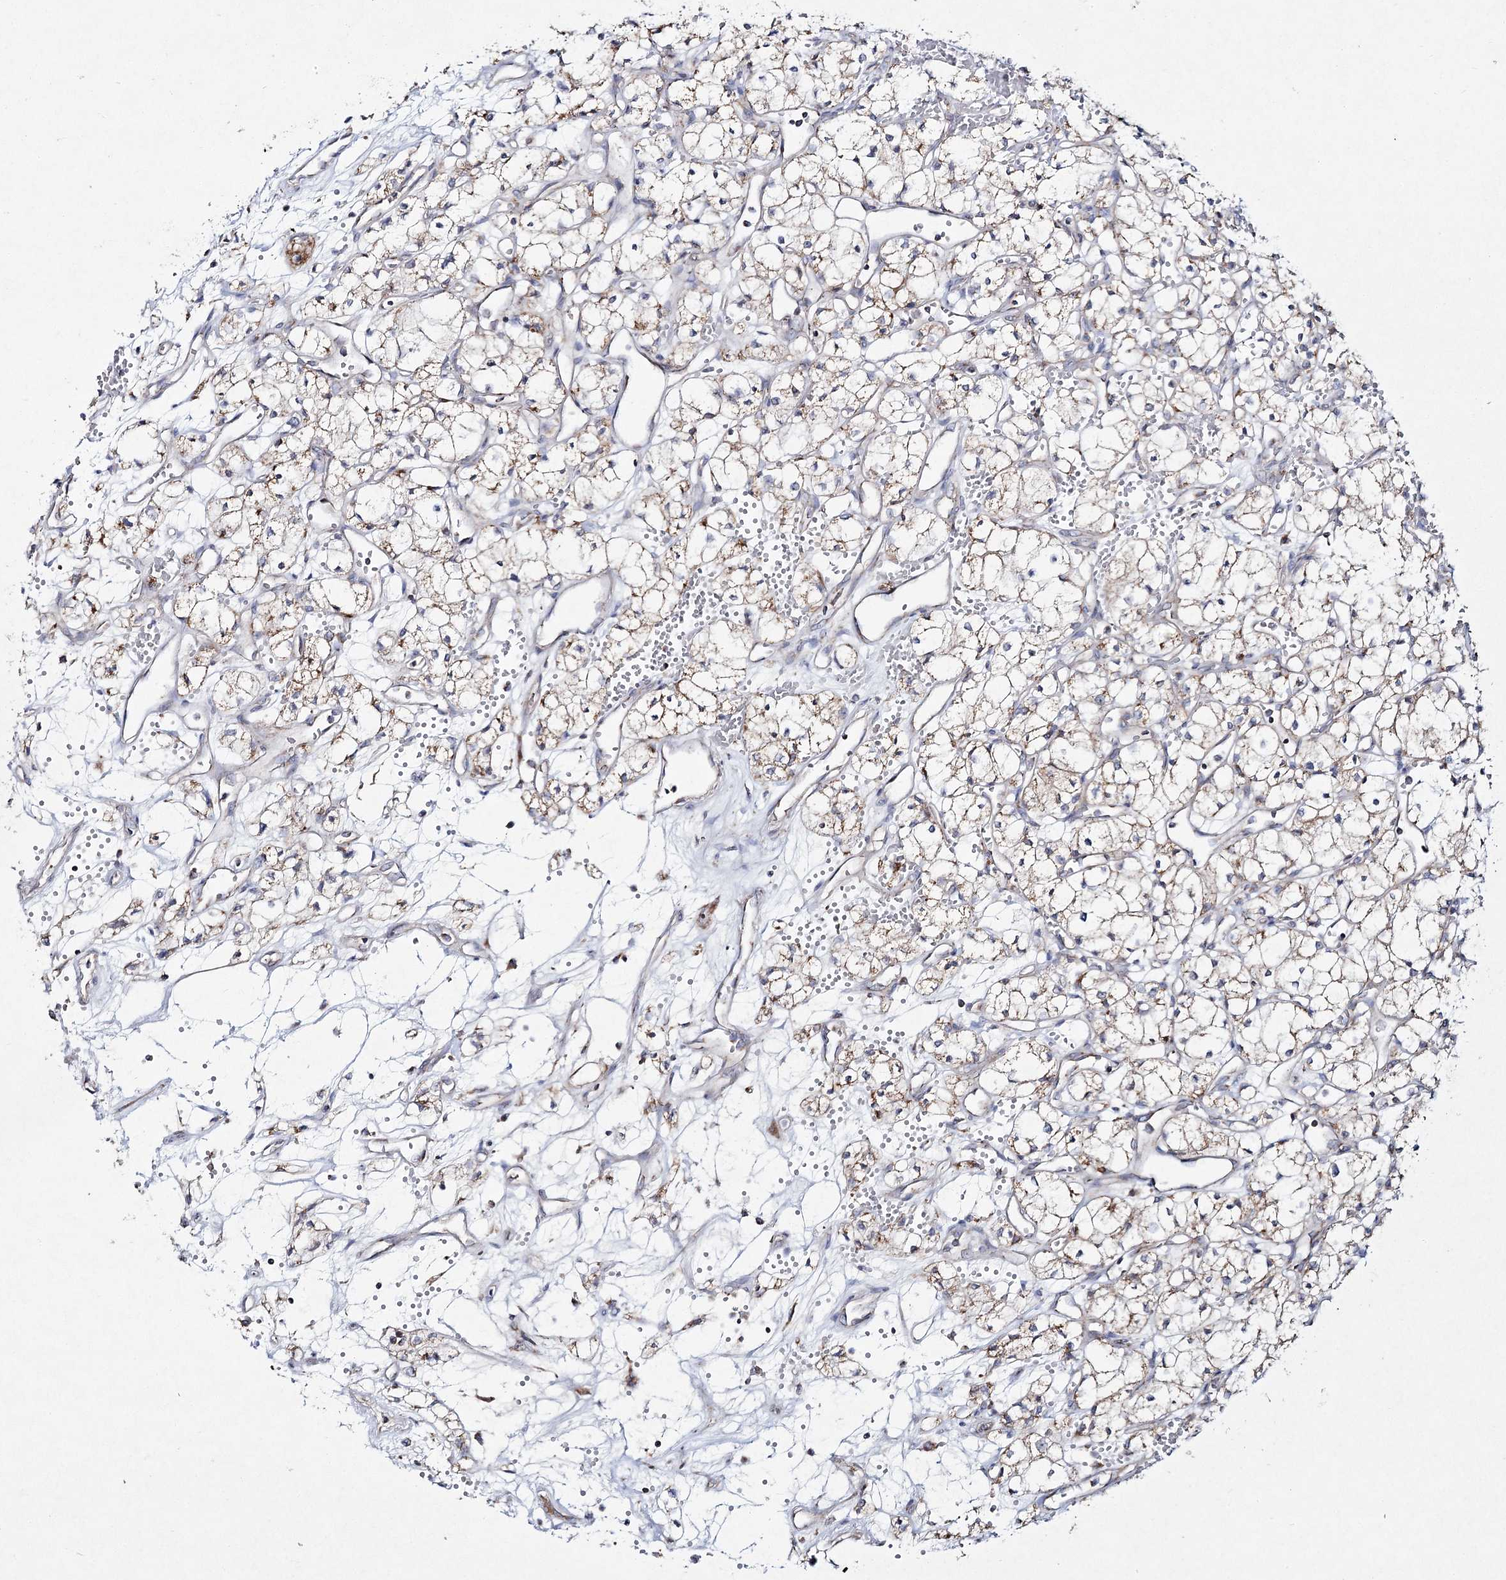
{"staining": {"intensity": "weak", "quantity": "25%-75%", "location": "cytoplasmic/membranous"}, "tissue": "renal cancer", "cell_type": "Tumor cells", "image_type": "cancer", "snomed": [{"axis": "morphology", "description": "Adenocarcinoma, NOS"}, {"axis": "topography", "description": "Kidney"}], "caption": "A low amount of weak cytoplasmic/membranous positivity is seen in approximately 25%-75% of tumor cells in adenocarcinoma (renal) tissue. (DAB (3,3'-diaminobenzidine) IHC with brightfield microscopy, high magnification).", "gene": "DNA2", "patient": {"sex": "male", "age": 59}}